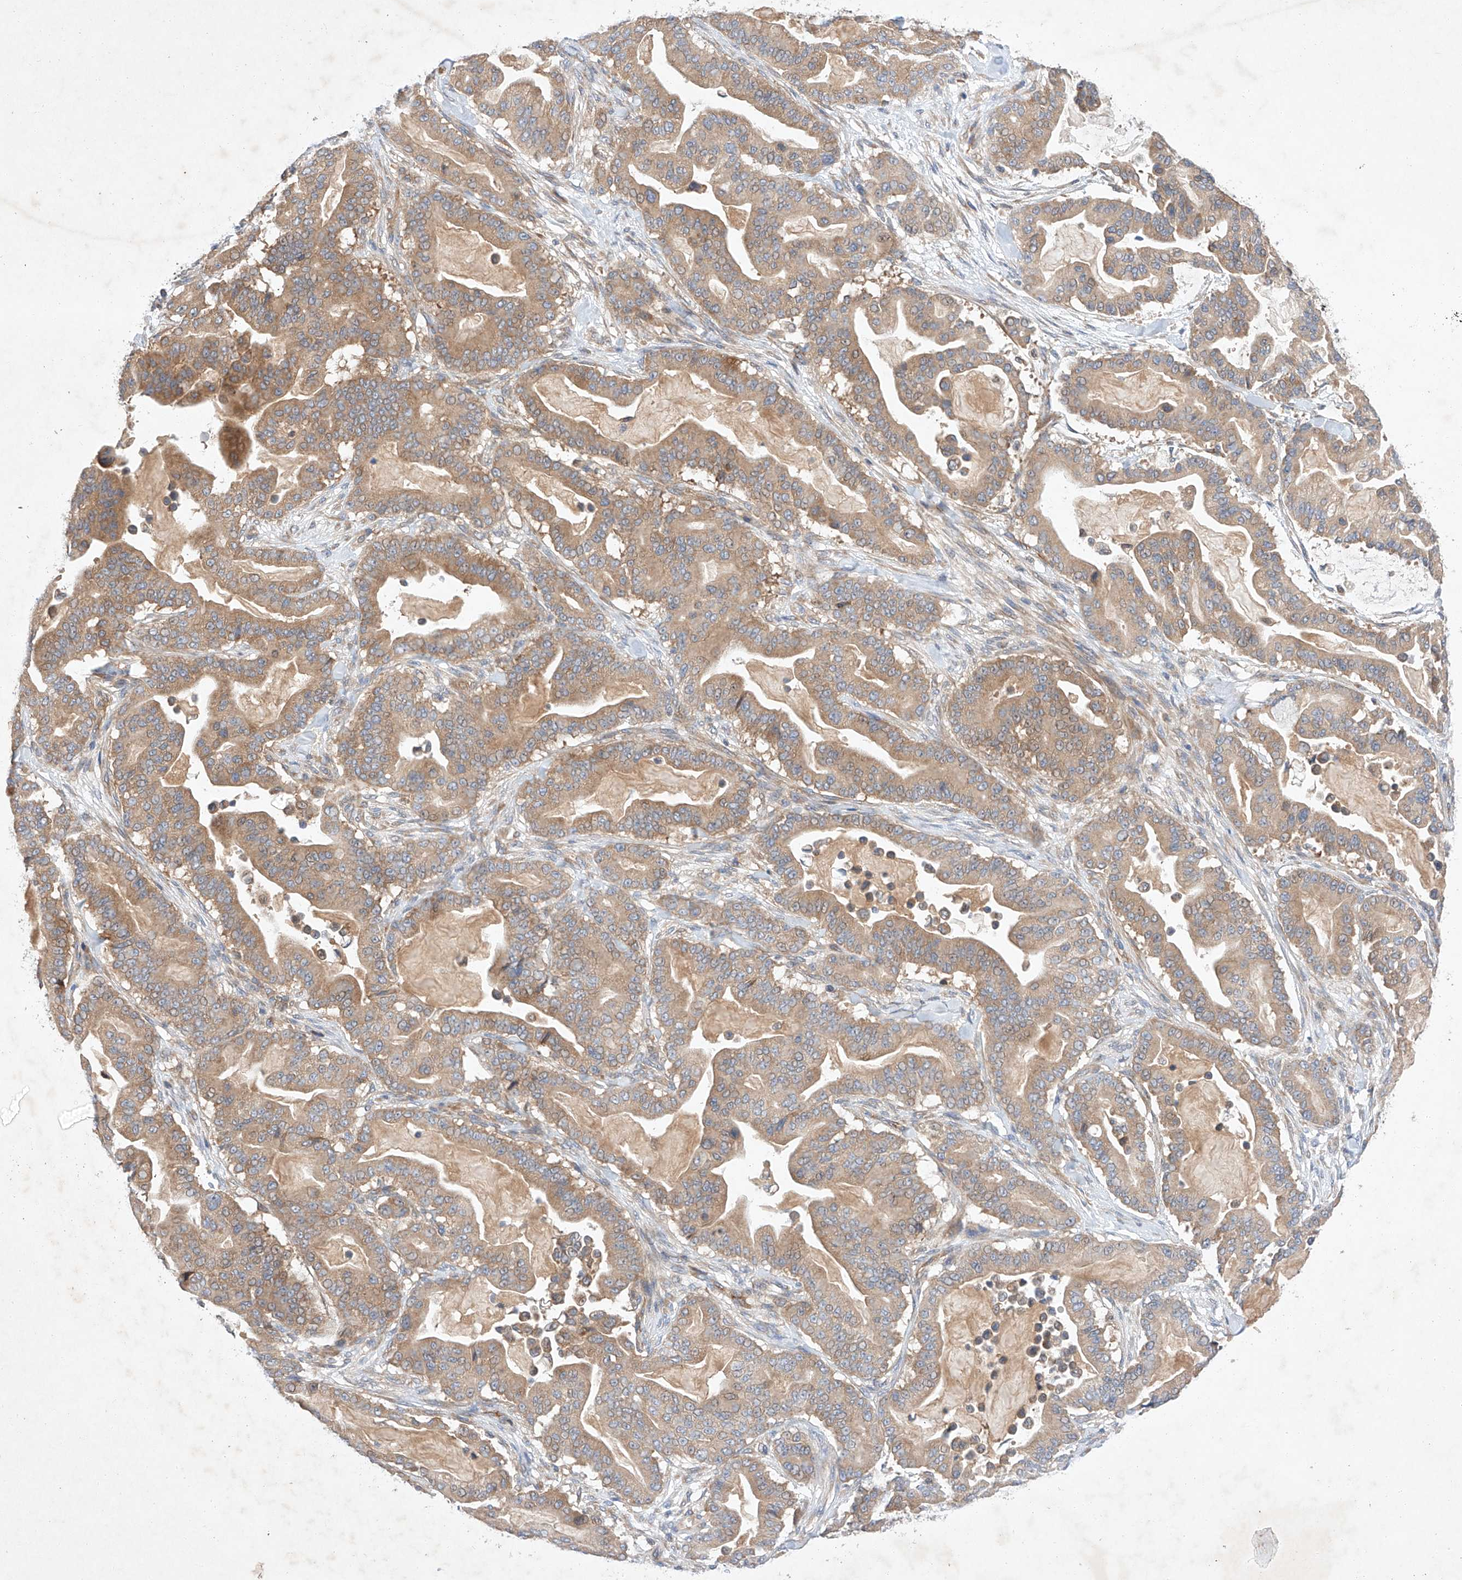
{"staining": {"intensity": "moderate", "quantity": ">75%", "location": "cytoplasmic/membranous"}, "tissue": "pancreatic cancer", "cell_type": "Tumor cells", "image_type": "cancer", "snomed": [{"axis": "morphology", "description": "Adenocarcinoma, NOS"}, {"axis": "topography", "description": "Pancreas"}], "caption": "Immunohistochemical staining of human pancreatic adenocarcinoma demonstrates moderate cytoplasmic/membranous protein positivity in about >75% of tumor cells. Immunohistochemistry (ihc) stains the protein in brown and the nuclei are stained blue.", "gene": "C6orf118", "patient": {"sex": "male", "age": 63}}